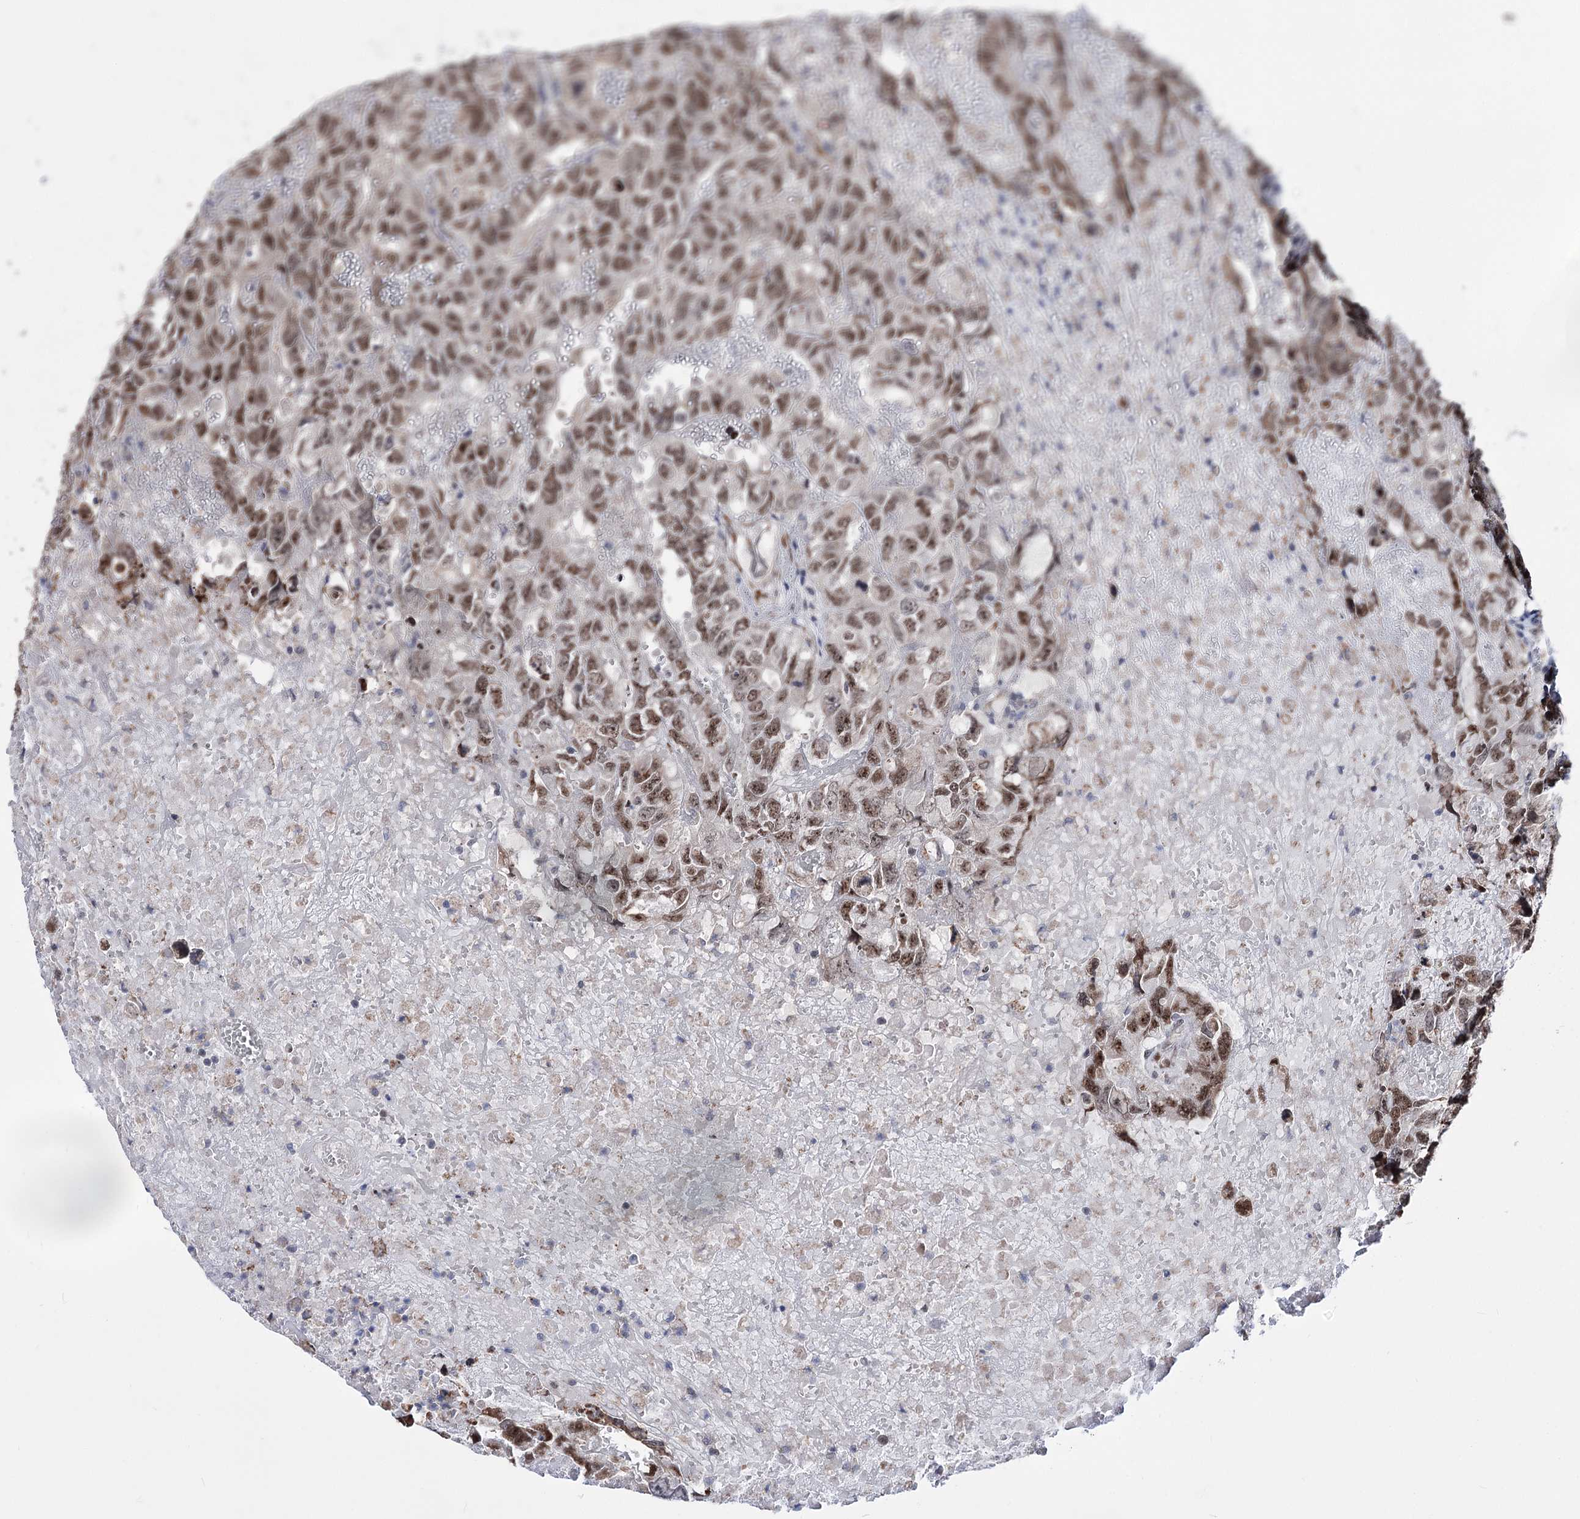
{"staining": {"intensity": "moderate", "quantity": ">75%", "location": "nuclear"}, "tissue": "testis cancer", "cell_type": "Tumor cells", "image_type": "cancer", "snomed": [{"axis": "morphology", "description": "Carcinoma, Embryonal, NOS"}, {"axis": "topography", "description": "Testis"}], "caption": "Brown immunohistochemical staining in testis embryonal carcinoma exhibits moderate nuclear positivity in approximately >75% of tumor cells.", "gene": "PPRC1", "patient": {"sex": "male", "age": 45}}